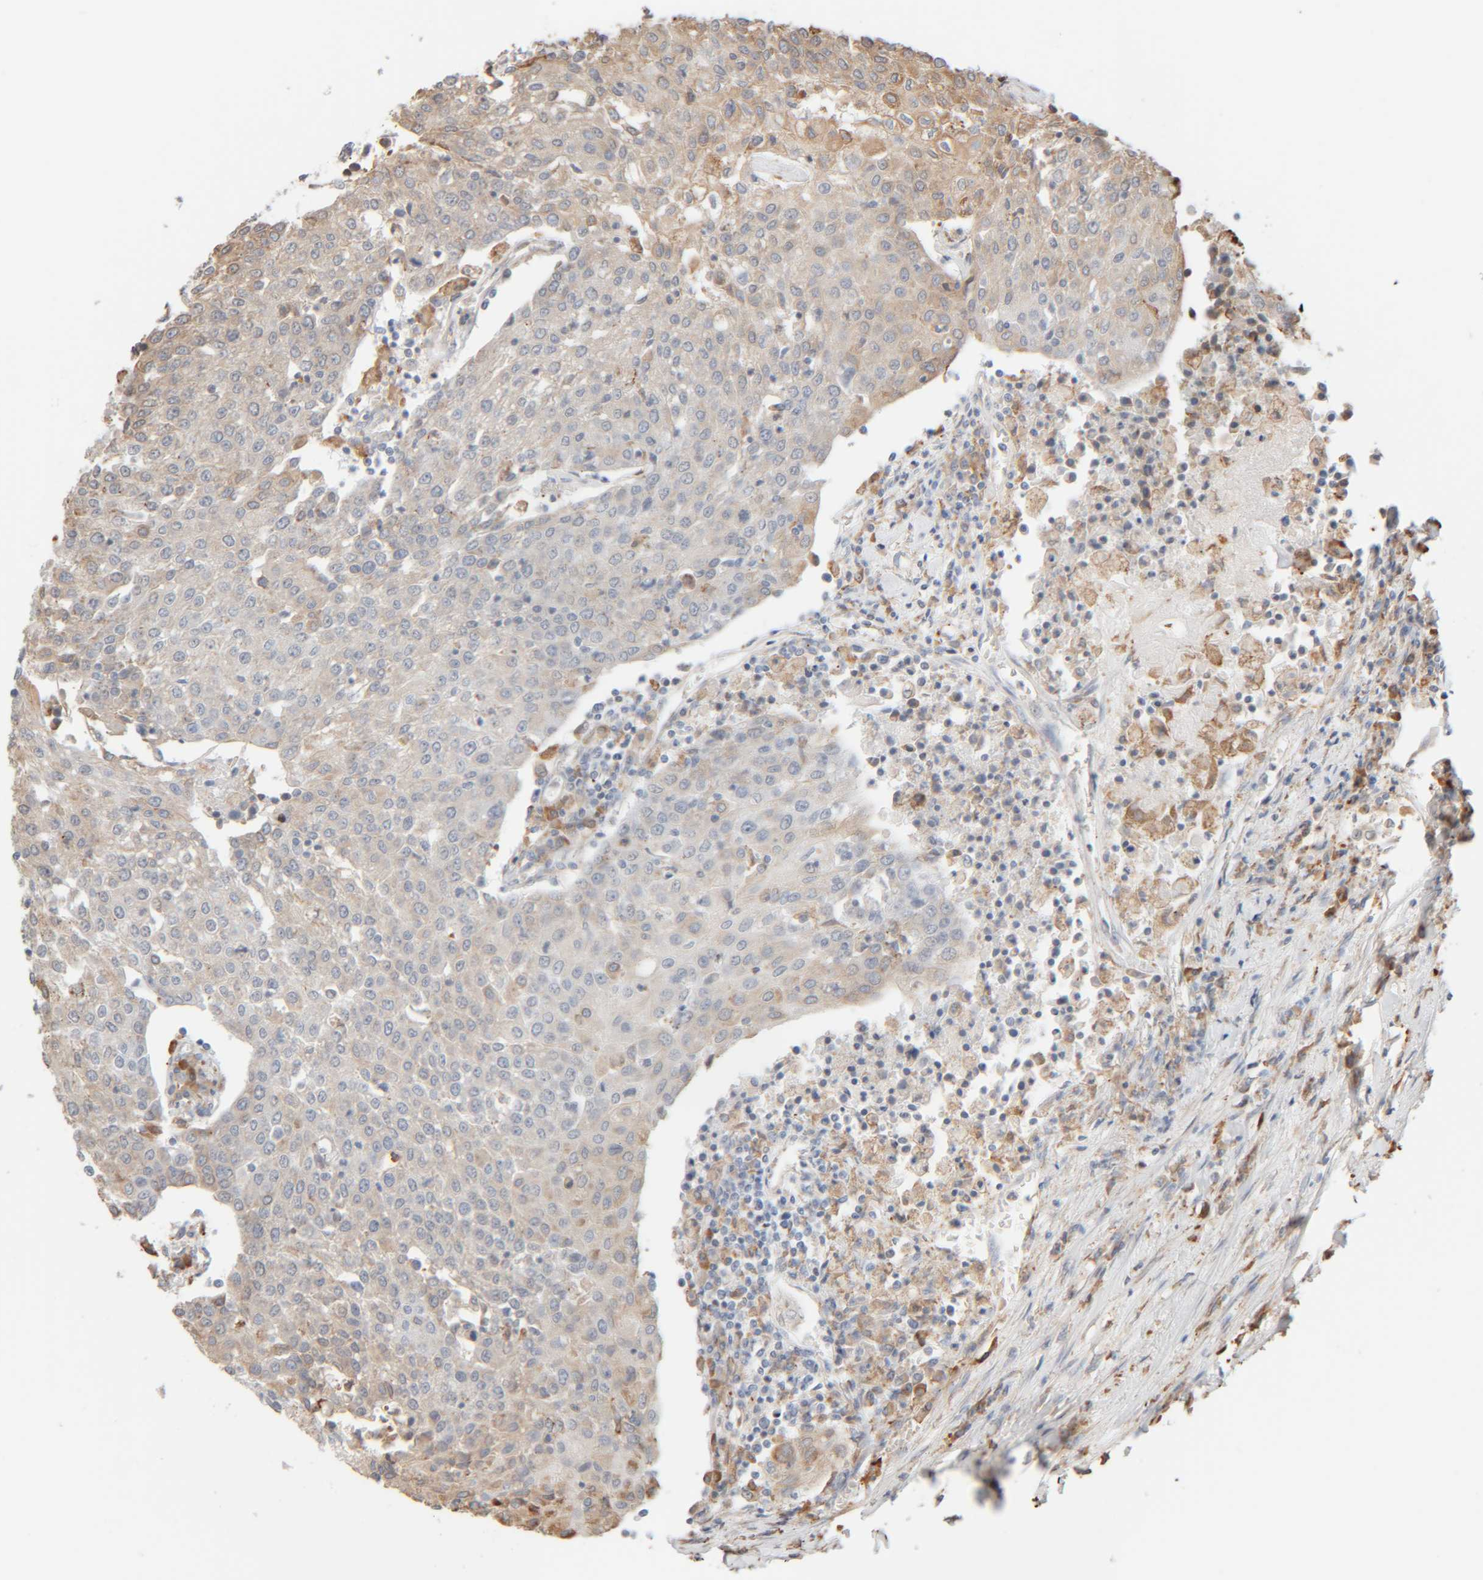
{"staining": {"intensity": "negative", "quantity": "none", "location": "none"}, "tissue": "urothelial cancer", "cell_type": "Tumor cells", "image_type": "cancer", "snomed": [{"axis": "morphology", "description": "Urothelial carcinoma, High grade"}, {"axis": "topography", "description": "Urinary bladder"}], "caption": "Urothelial carcinoma (high-grade) was stained to show a protein in brown. There is no significant staining in tumor cells.", "gene": "INTS1", "patient": {"sex": "female", "age": 85}}